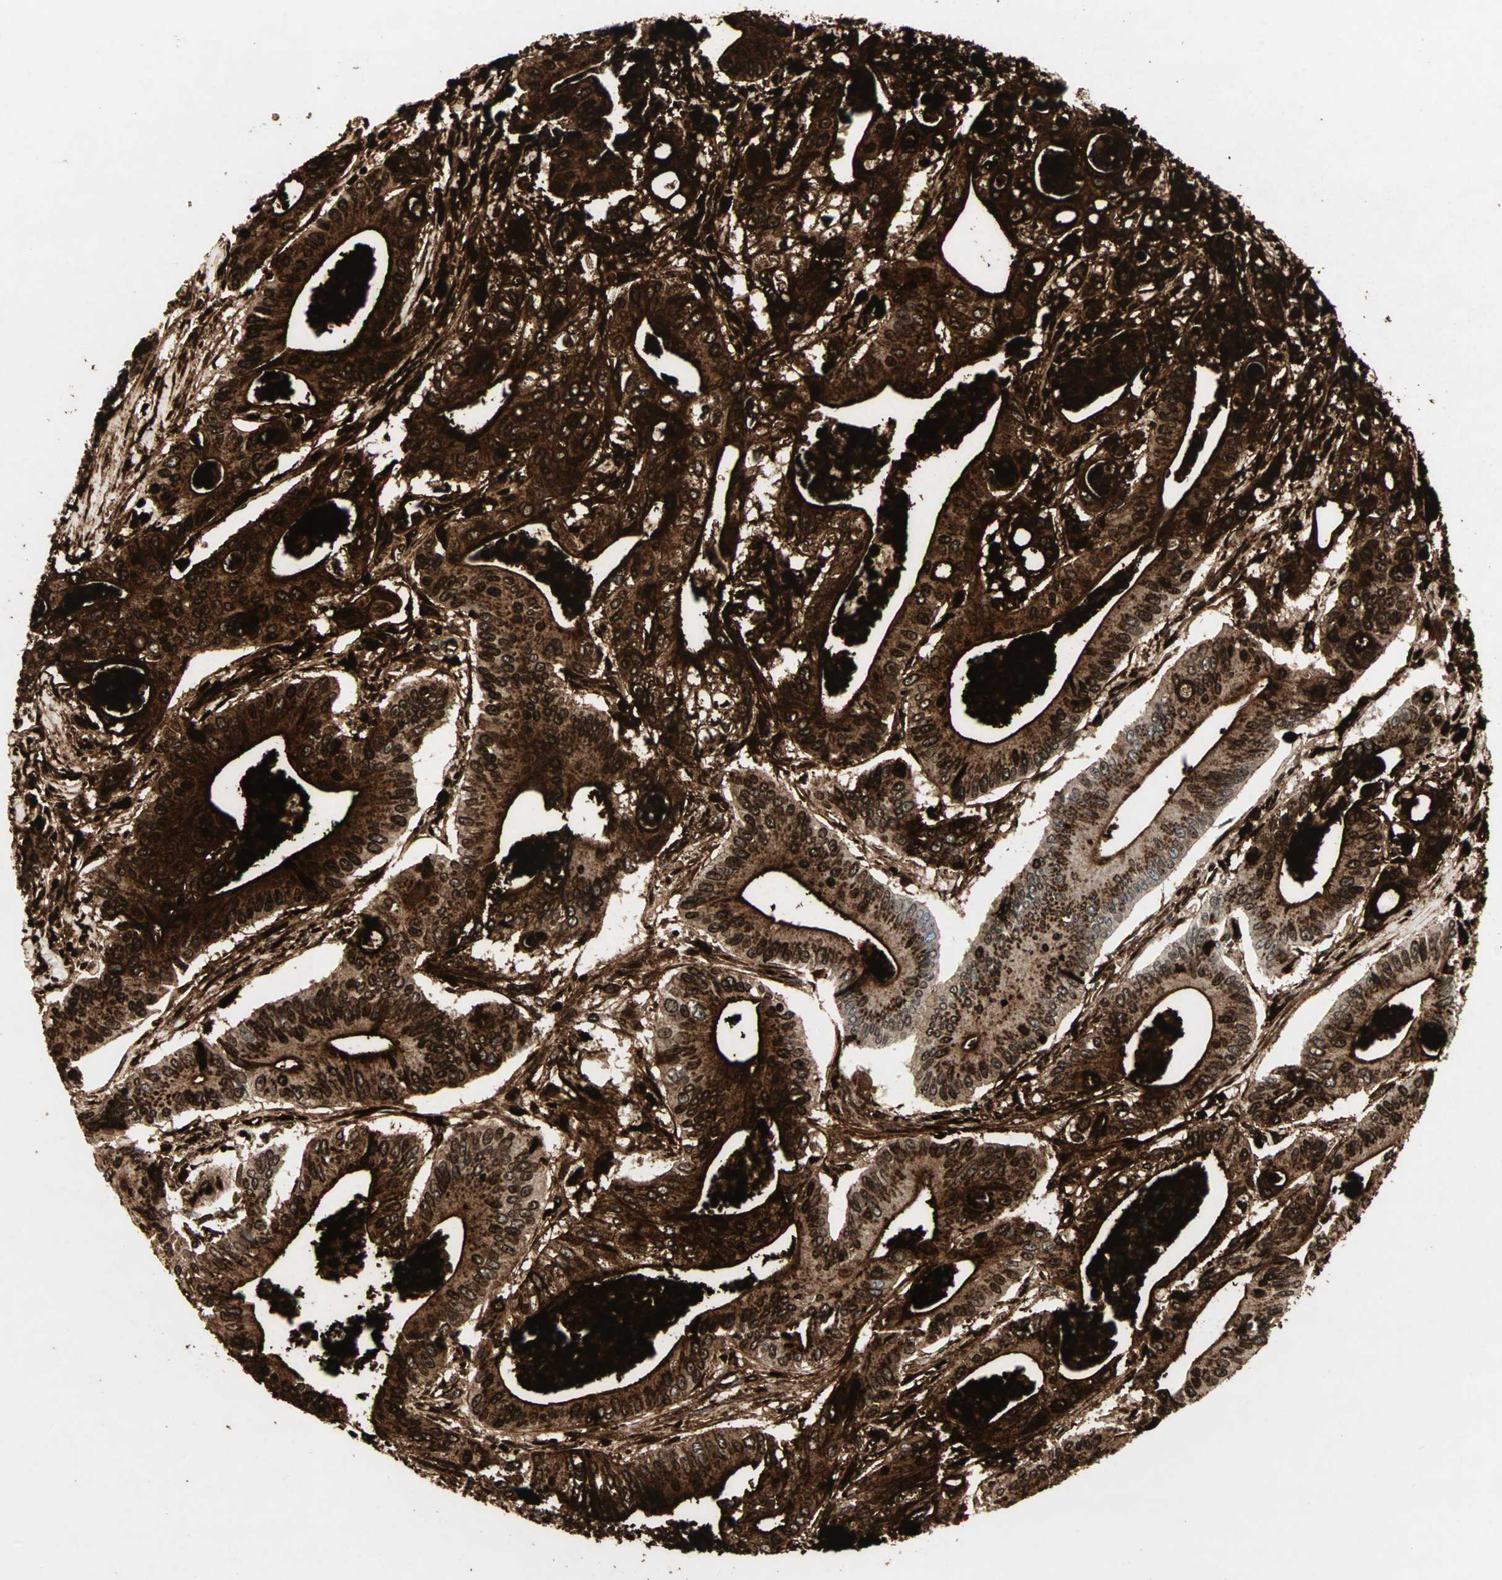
{"staining": {"intensity": "strong", "quantity": ">75%", "location": "cytoplasmic/membranous,nuclear"}, "tissue": "pancreatic cancer", "cell_type": "Tumor cells", "image_type": "cancer", "snomed": [{"axis": "morphology", "description": "Normal tissue, NOS"}, {"axis": "topography", "description": "Lymph node"}], "caption": "A micrograph showing strong cytoplasmic/membranous and nuclear expression in approximately >75% of tumor cells in pancreatic cancer, as visualized by brown immunohistochemical staining.", "gene": "CEACAM6", "patient": {"sex": "male", "age": 62}}